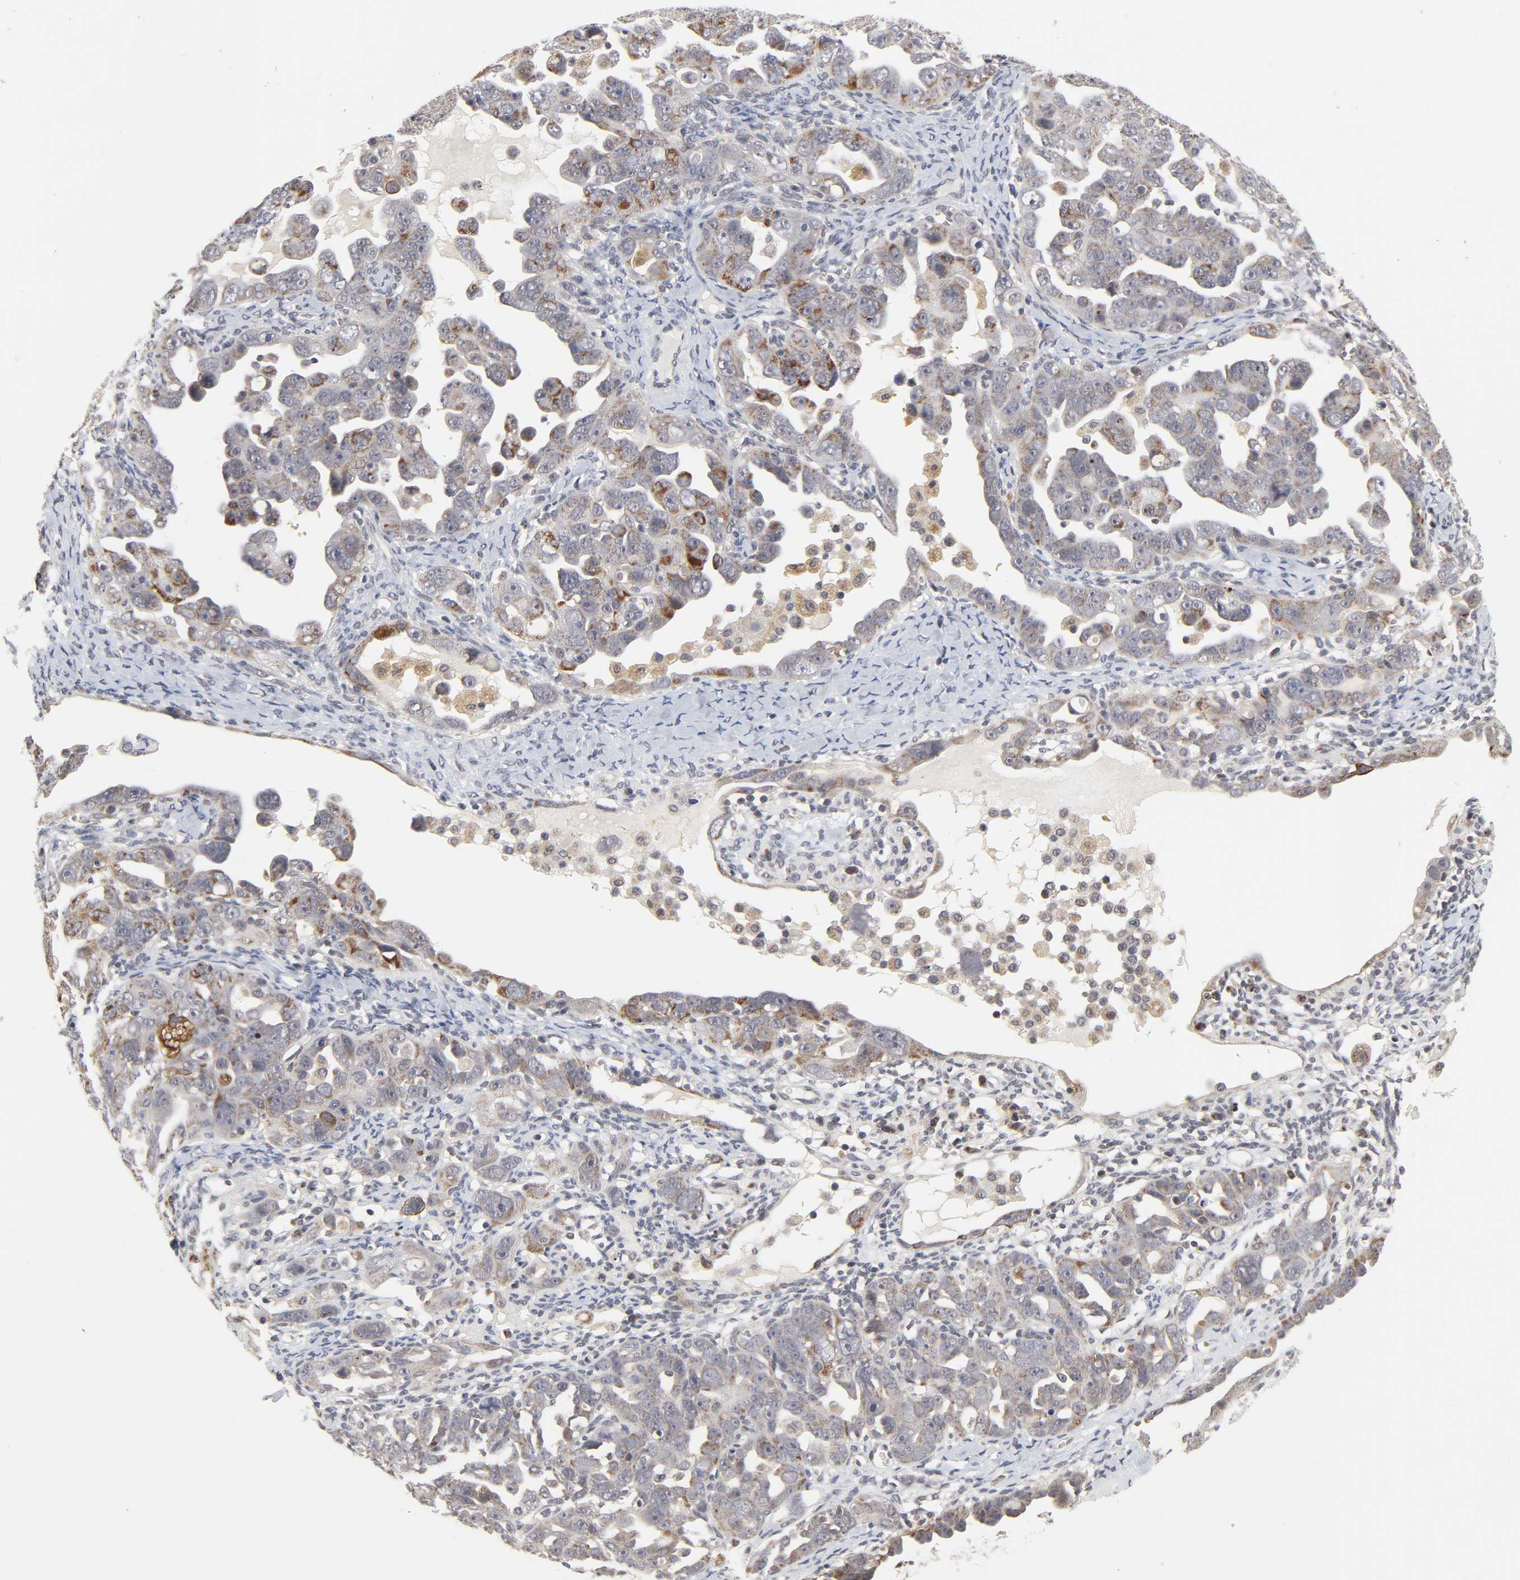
{"staining": {"intensity": "moderate", "quantity": ">75%", "location": "cytoplasmic/membranous"}, "tissue": "ovarian cancer", "cell_type": "Tumor cells", "image_type": "cancer", "snomed": [{"axis": "morphology", "description": "Cystadenocarcinoma, serous, NOS"}, {"axis": "topography", "description": "Ovary"}], "caption": "Moderate cytoplasmic/membranous positivity for a protein is appreciated in approximately >75% of tumor cells of ovarian serous cystadenocarcinoma using IHC.", "gene": "AUH", "patient": {"sex": "female", "age": 66}}